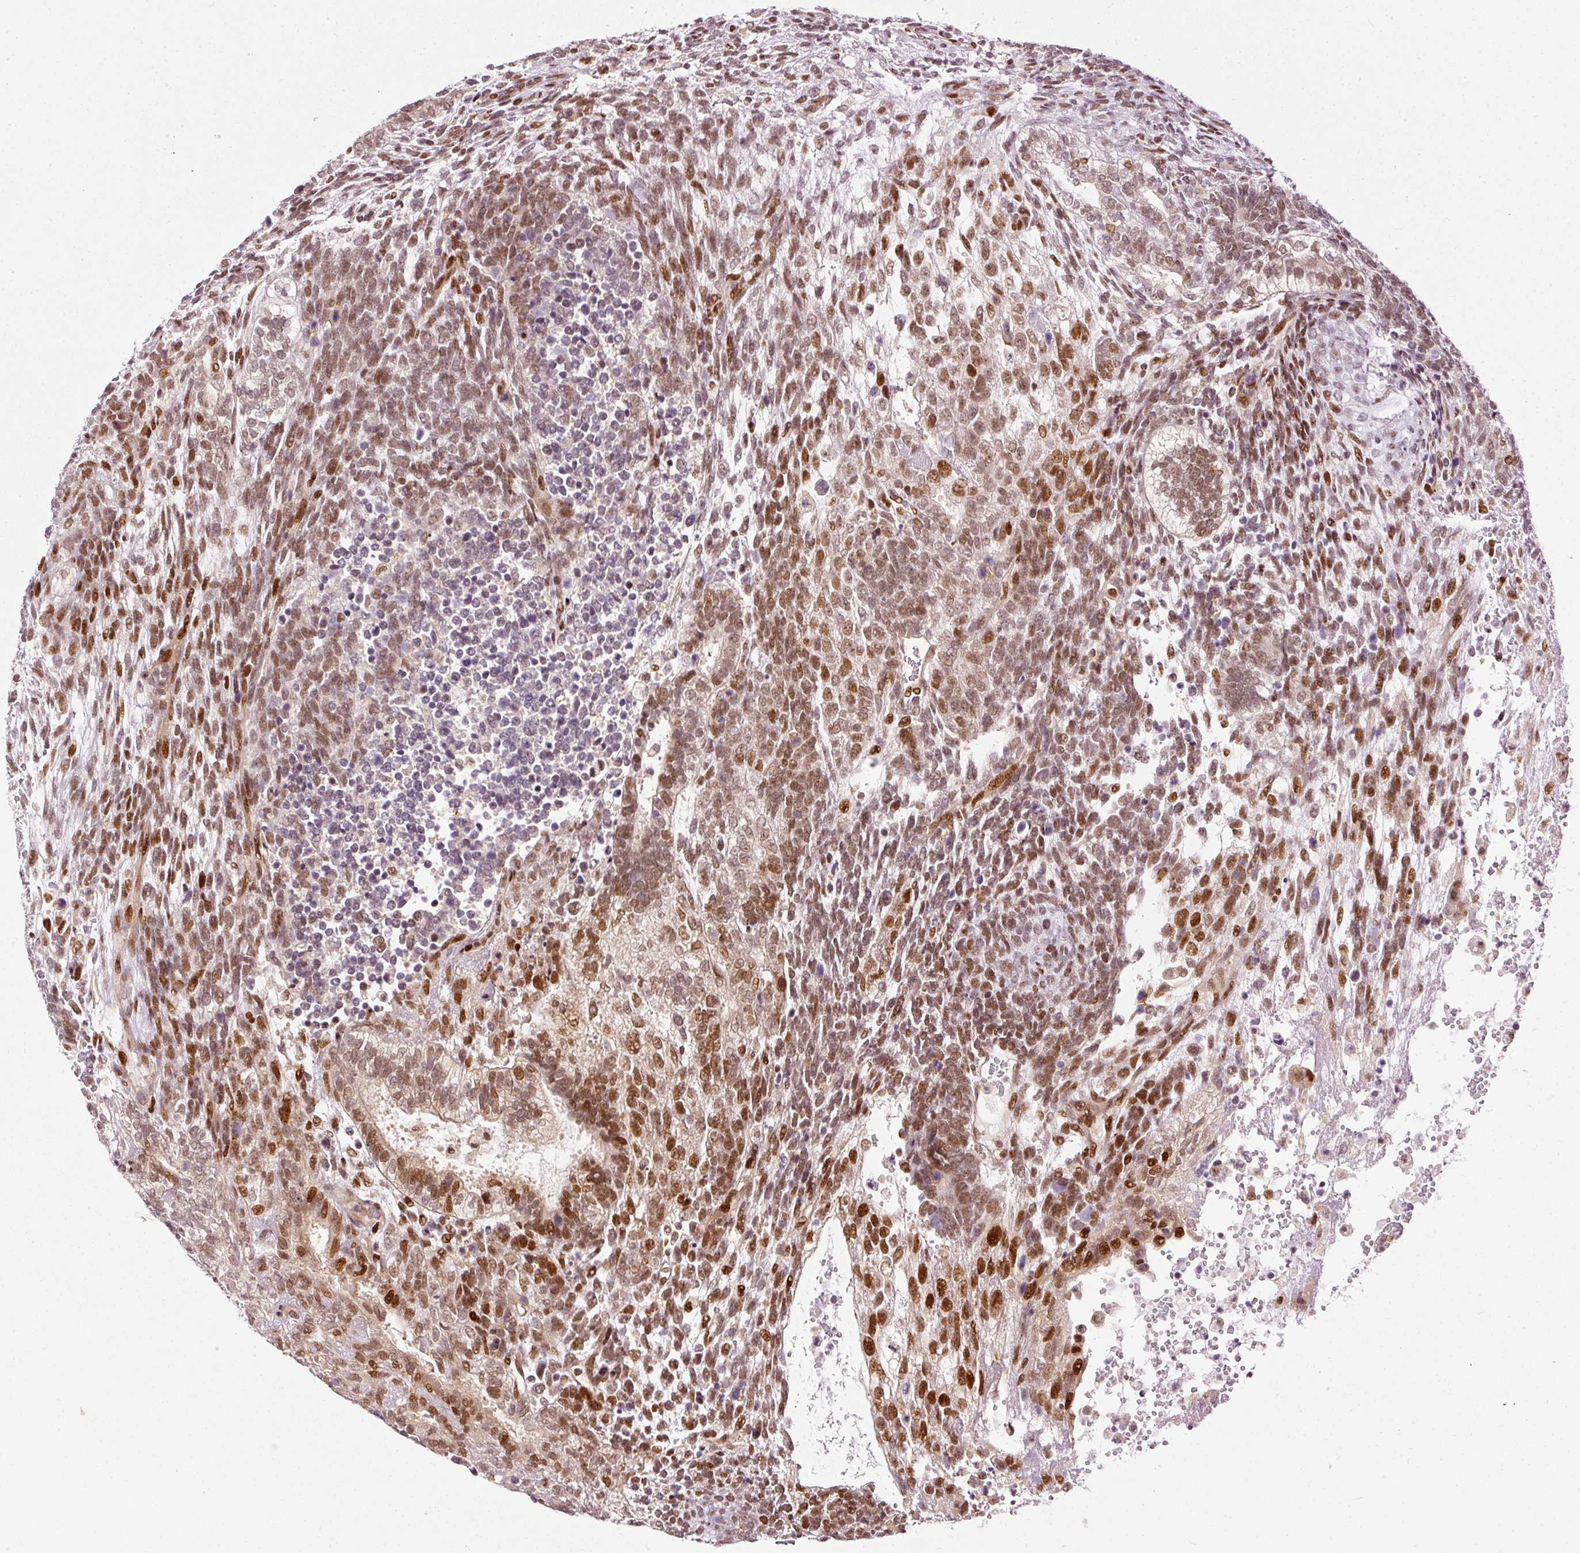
{"staining": {"intensity": "strong", "quantity": "25%-75%", "location": "nuclear"}, "tissue": "testis cancer", "cell_type": "Tumor cells", "image_type": "cancer", "snomed": [{"axis": "morphology", "description": "Carcinoma, Embryonal, NOS"}, {"axis": "topography", "description": "Testis"}], "caption": "IHC photomicrograph of neoplastic tissue: embryonal carcinoma (testis) stained using IHC exhibits high levels of strong protein expression localized specifically in the nuclear of tumor cells, appearing as a nuclear brown color.", "gene": "ZNF778", "patient": {"sex": "male", "age": 23}}